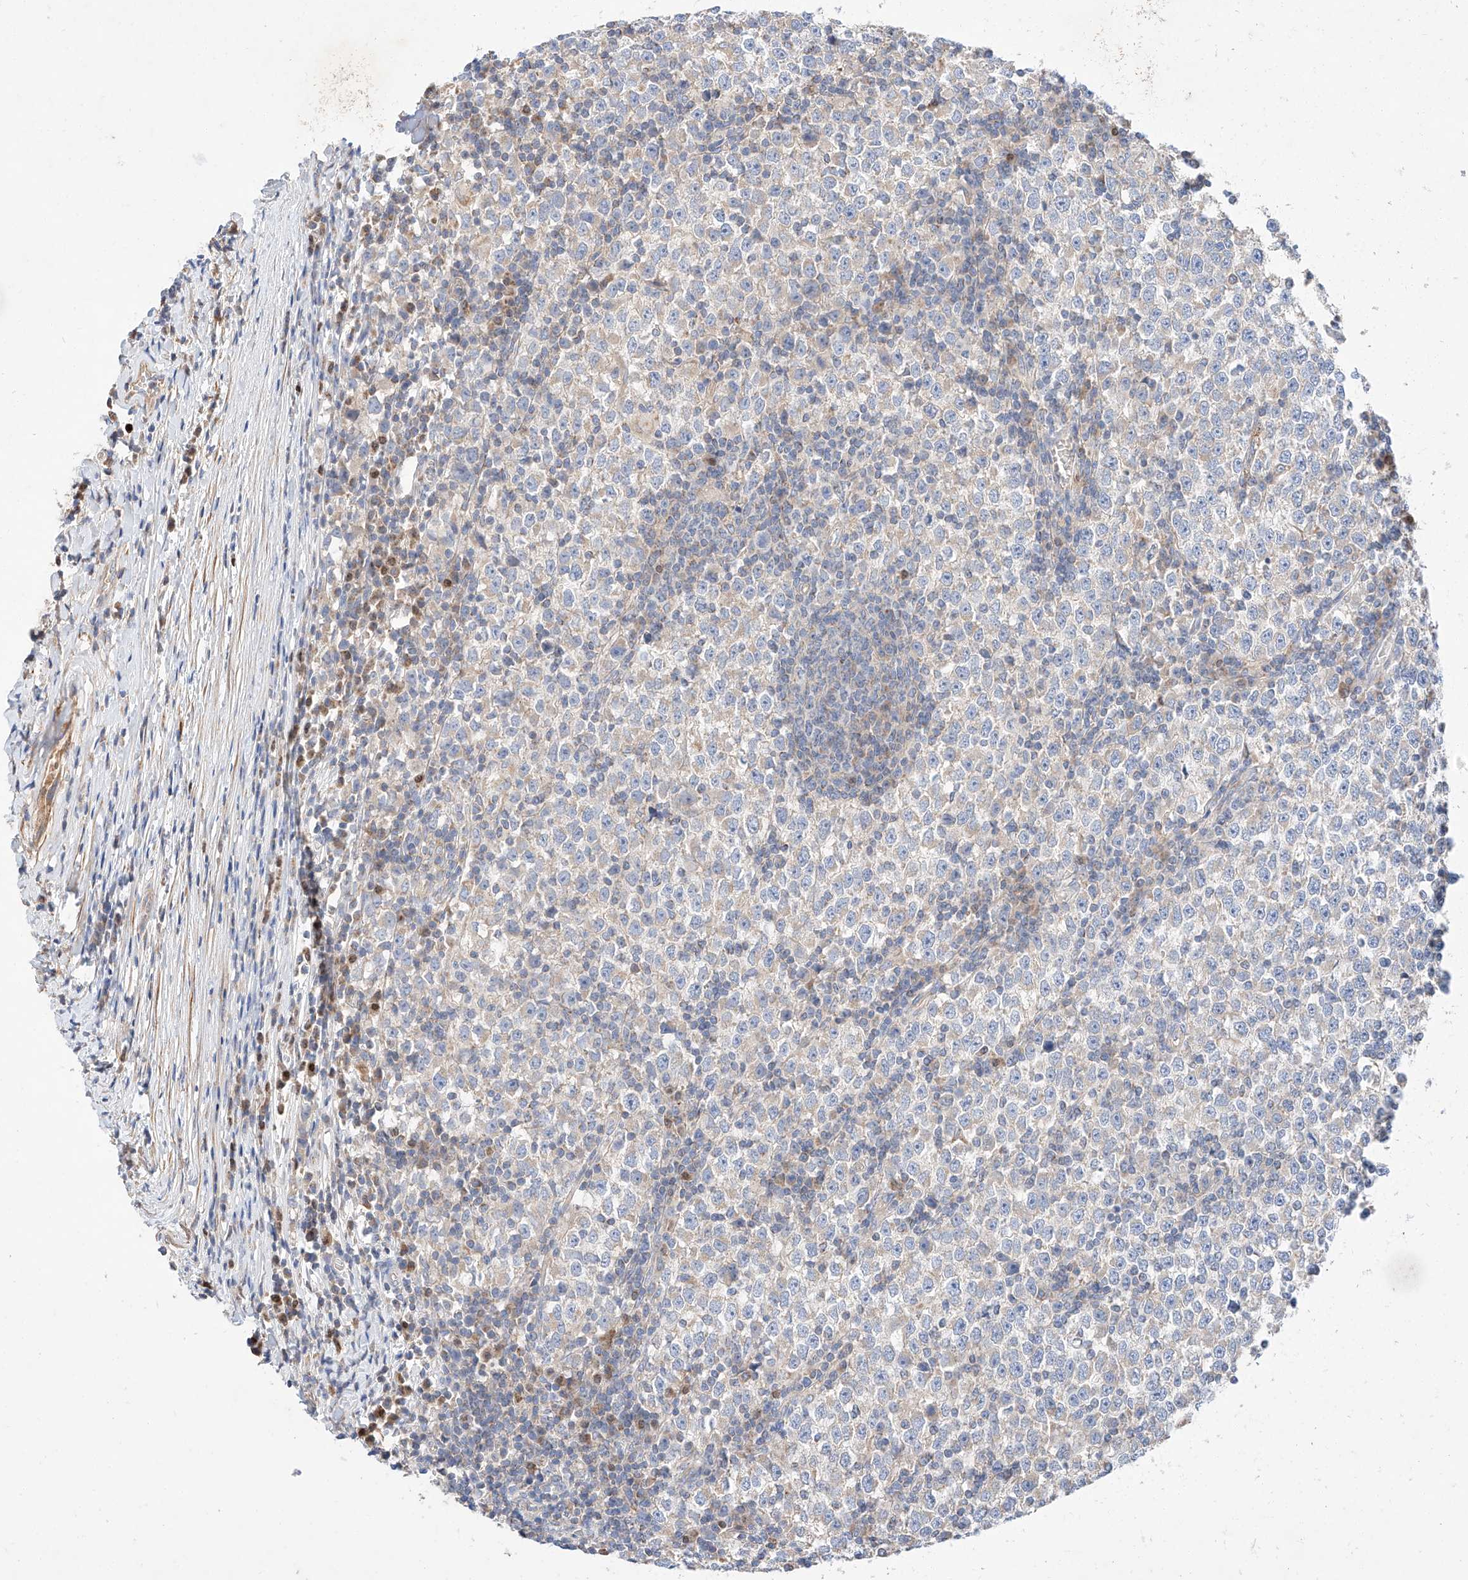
{"staining": {"intensity": "weak", "quantity": "<25%", "location": "cytoplasmic/membranous"}, "tissue": "testis cancer", "cell_type": "Tumor cells", "image_type": "cancer", "snomed": [{"axis": "morphology", "description": "Seminoma, NOS"}, {"axis": "topography", "description": "Testis"}], "caption": "Immunohistochemistry (IHC) photomicrograph of human seminoma (testis) stained for a protein (brown), which displays no staining in tumor cells.", "gene": "C6orf118", "patient": {"sex": "male", "age": 65}}